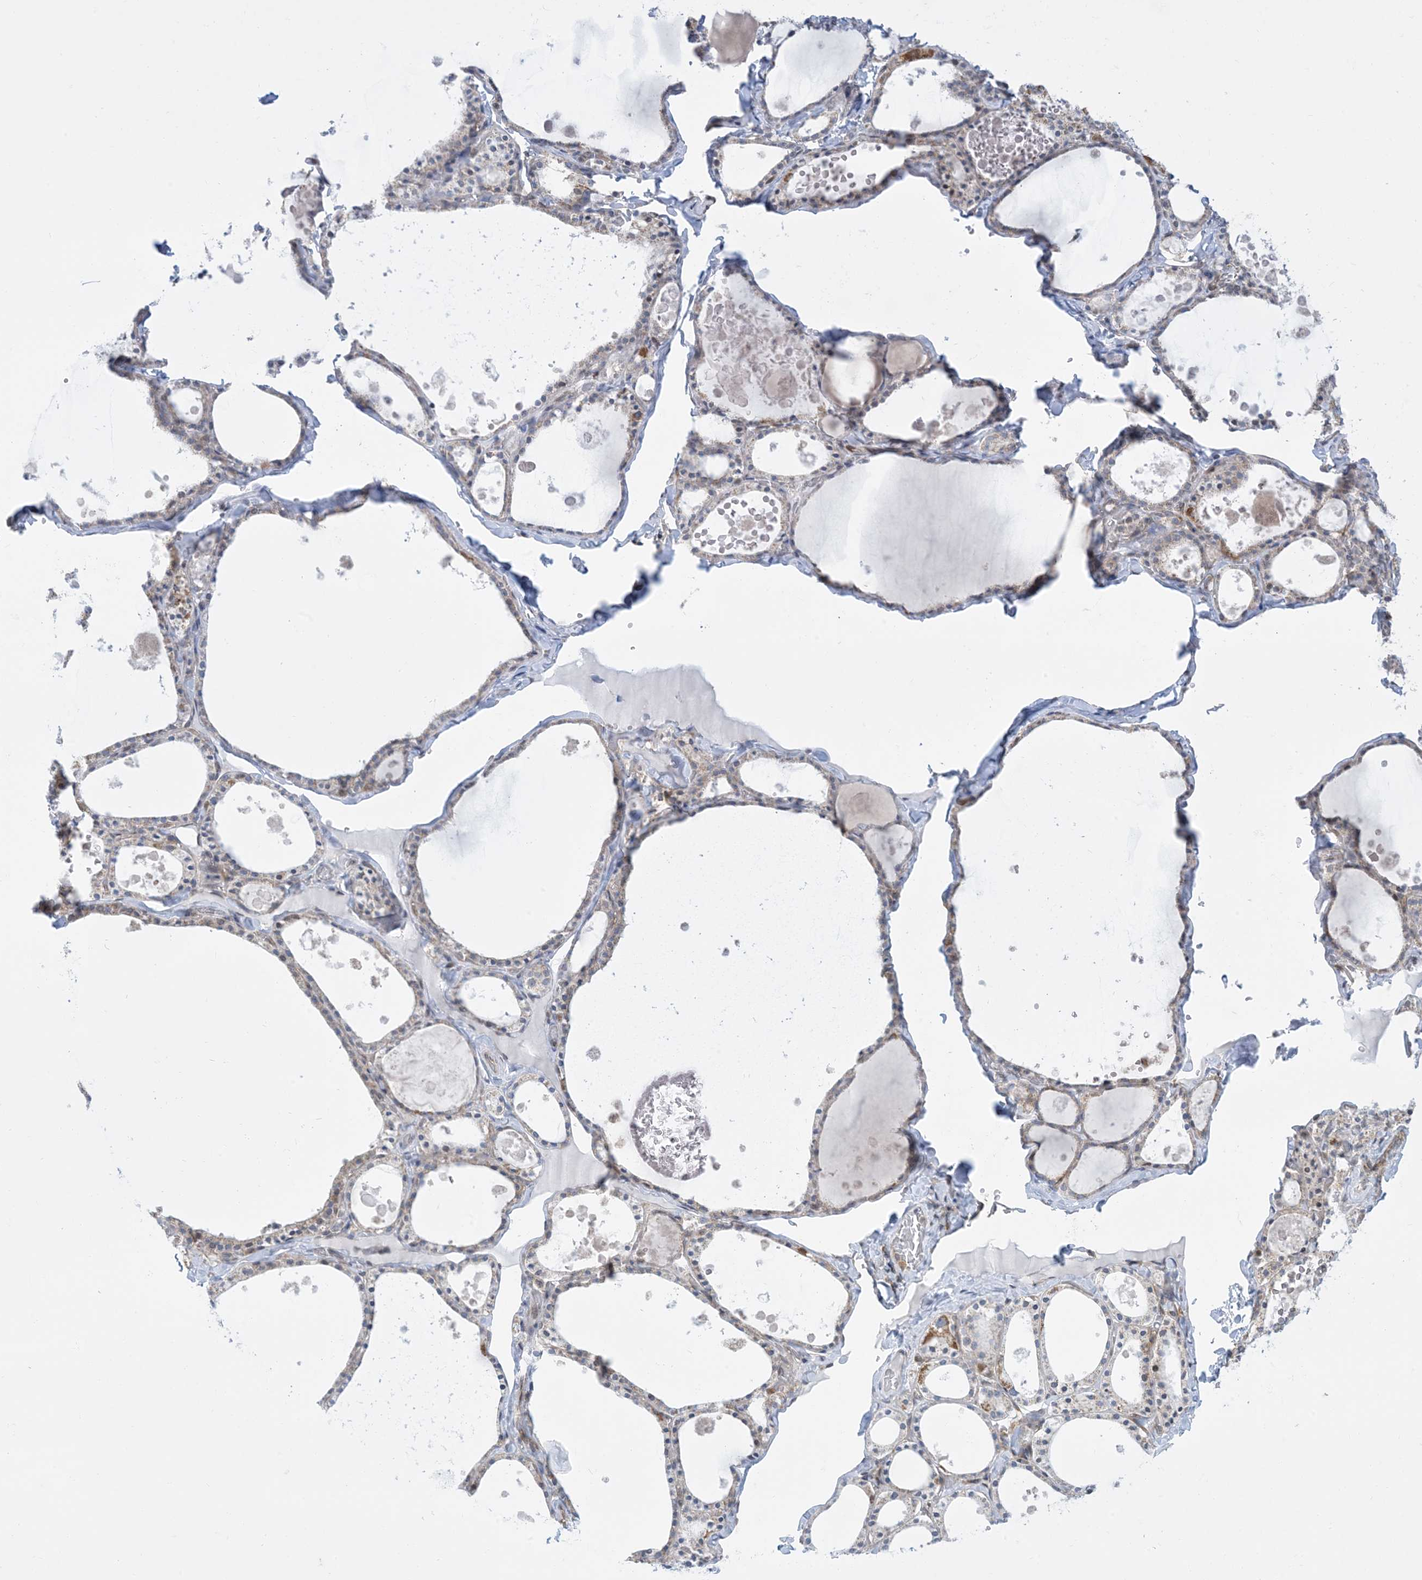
{"staining": {"intensity": "negative", "quantity": "none", "location": "none"}, "tissue": "thyroid gland", "cell_type": "Glandular cells", "image_type": "normal", "snomed": [{"axis": "morphology", "description": "Normal tissue, NOS"}, {"axis": "topography", "description": "Thyroid gland"}], "caption": "Glandular cells show no significant protein expression in benign thyroid gland. (DAB IHC with hematoxylin counter stain).", "gene": "CASP4", "patient": {"sex": "male", "age": 56}}